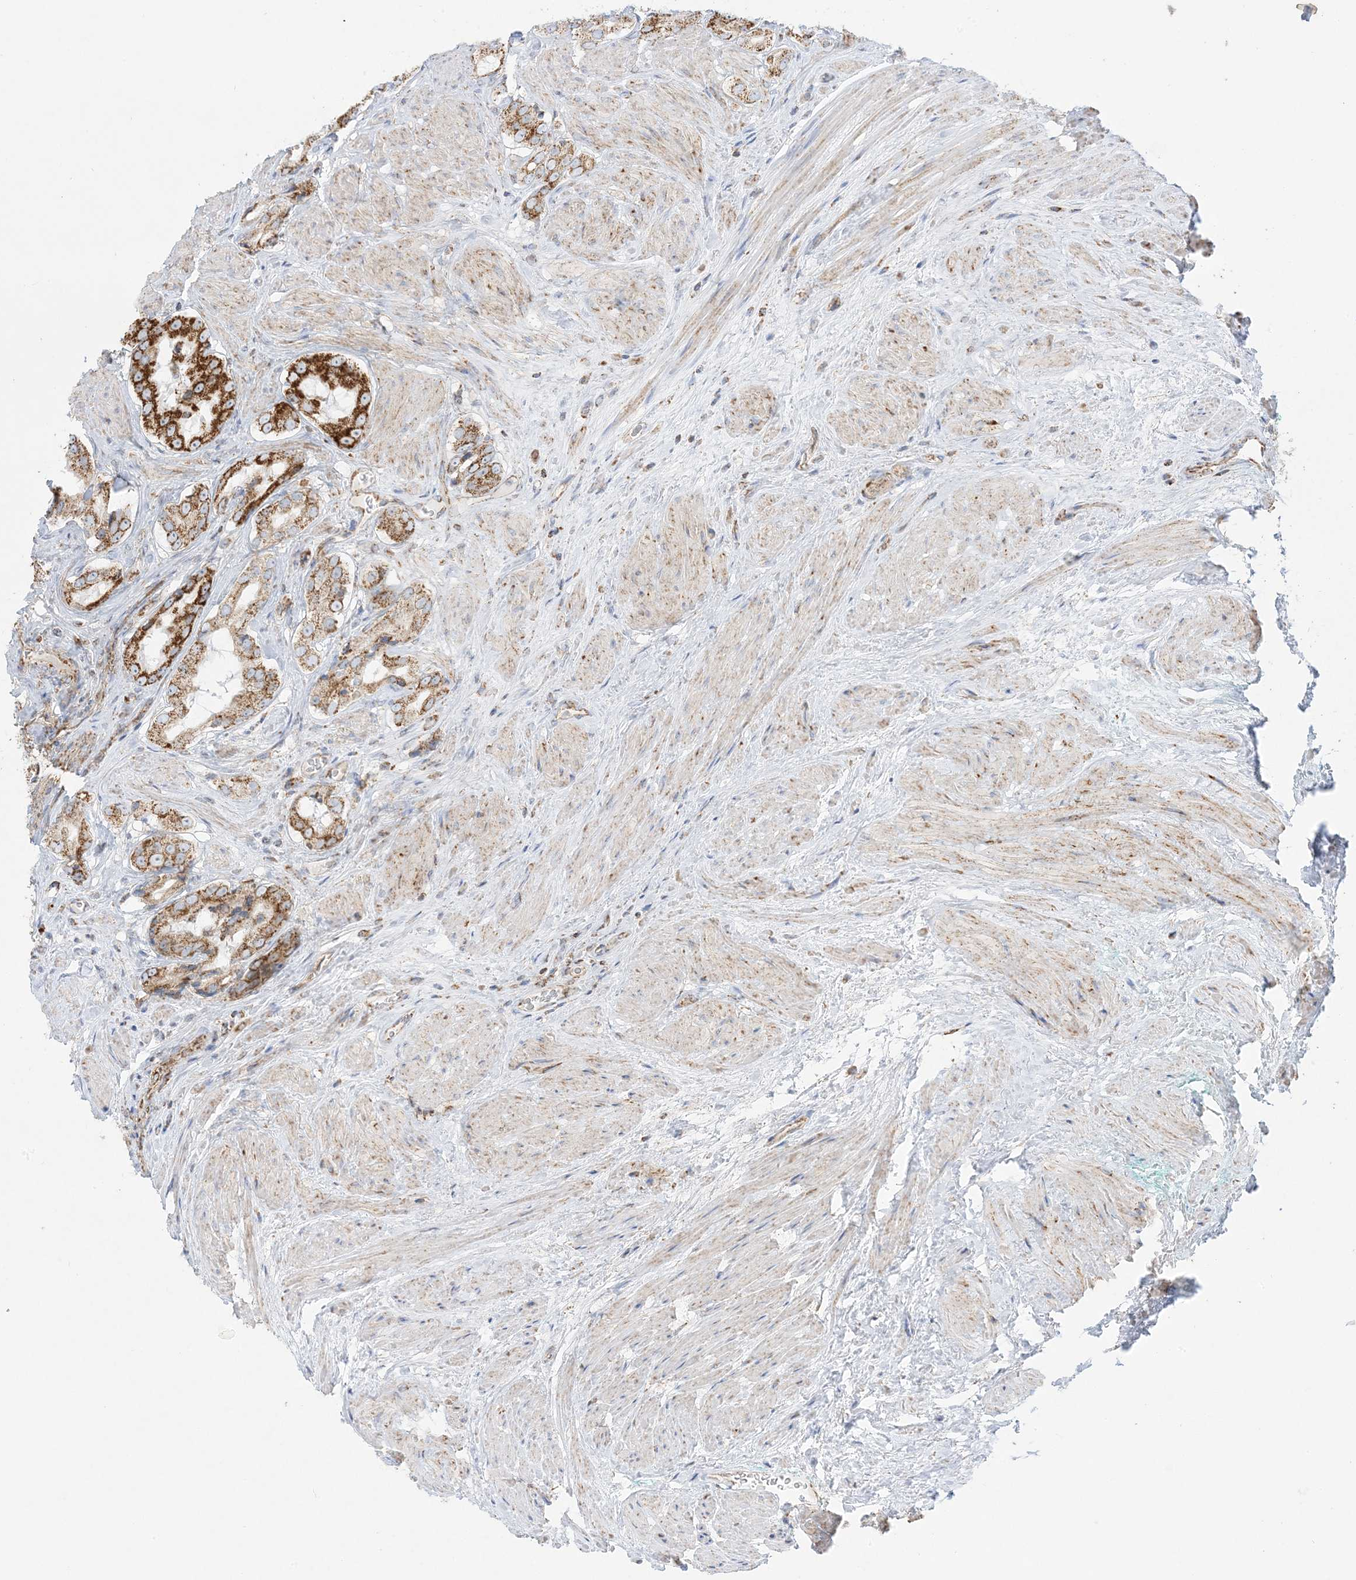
{"staining": {"intensity": "moderate", "quantity": ">75%", "location": "cytoplasmic/membranous"}, "tissue": "prostate cancer", "cell_type": "Tumor cells", "image_type": "cancer", "snomed": [{"axis": "morphology", "description": "Adenocarcinoma, Low grade"}, {"axis": "topography", "description": "Prostate"}], "caption": "Moderate cytoplasmic/membranous positivity is appreciated in about >75% of tumor cells in prostate low-grade adenocarcinoma.", "gene": "MRPS36", "patient": {"sex": "male", "age": 54}}